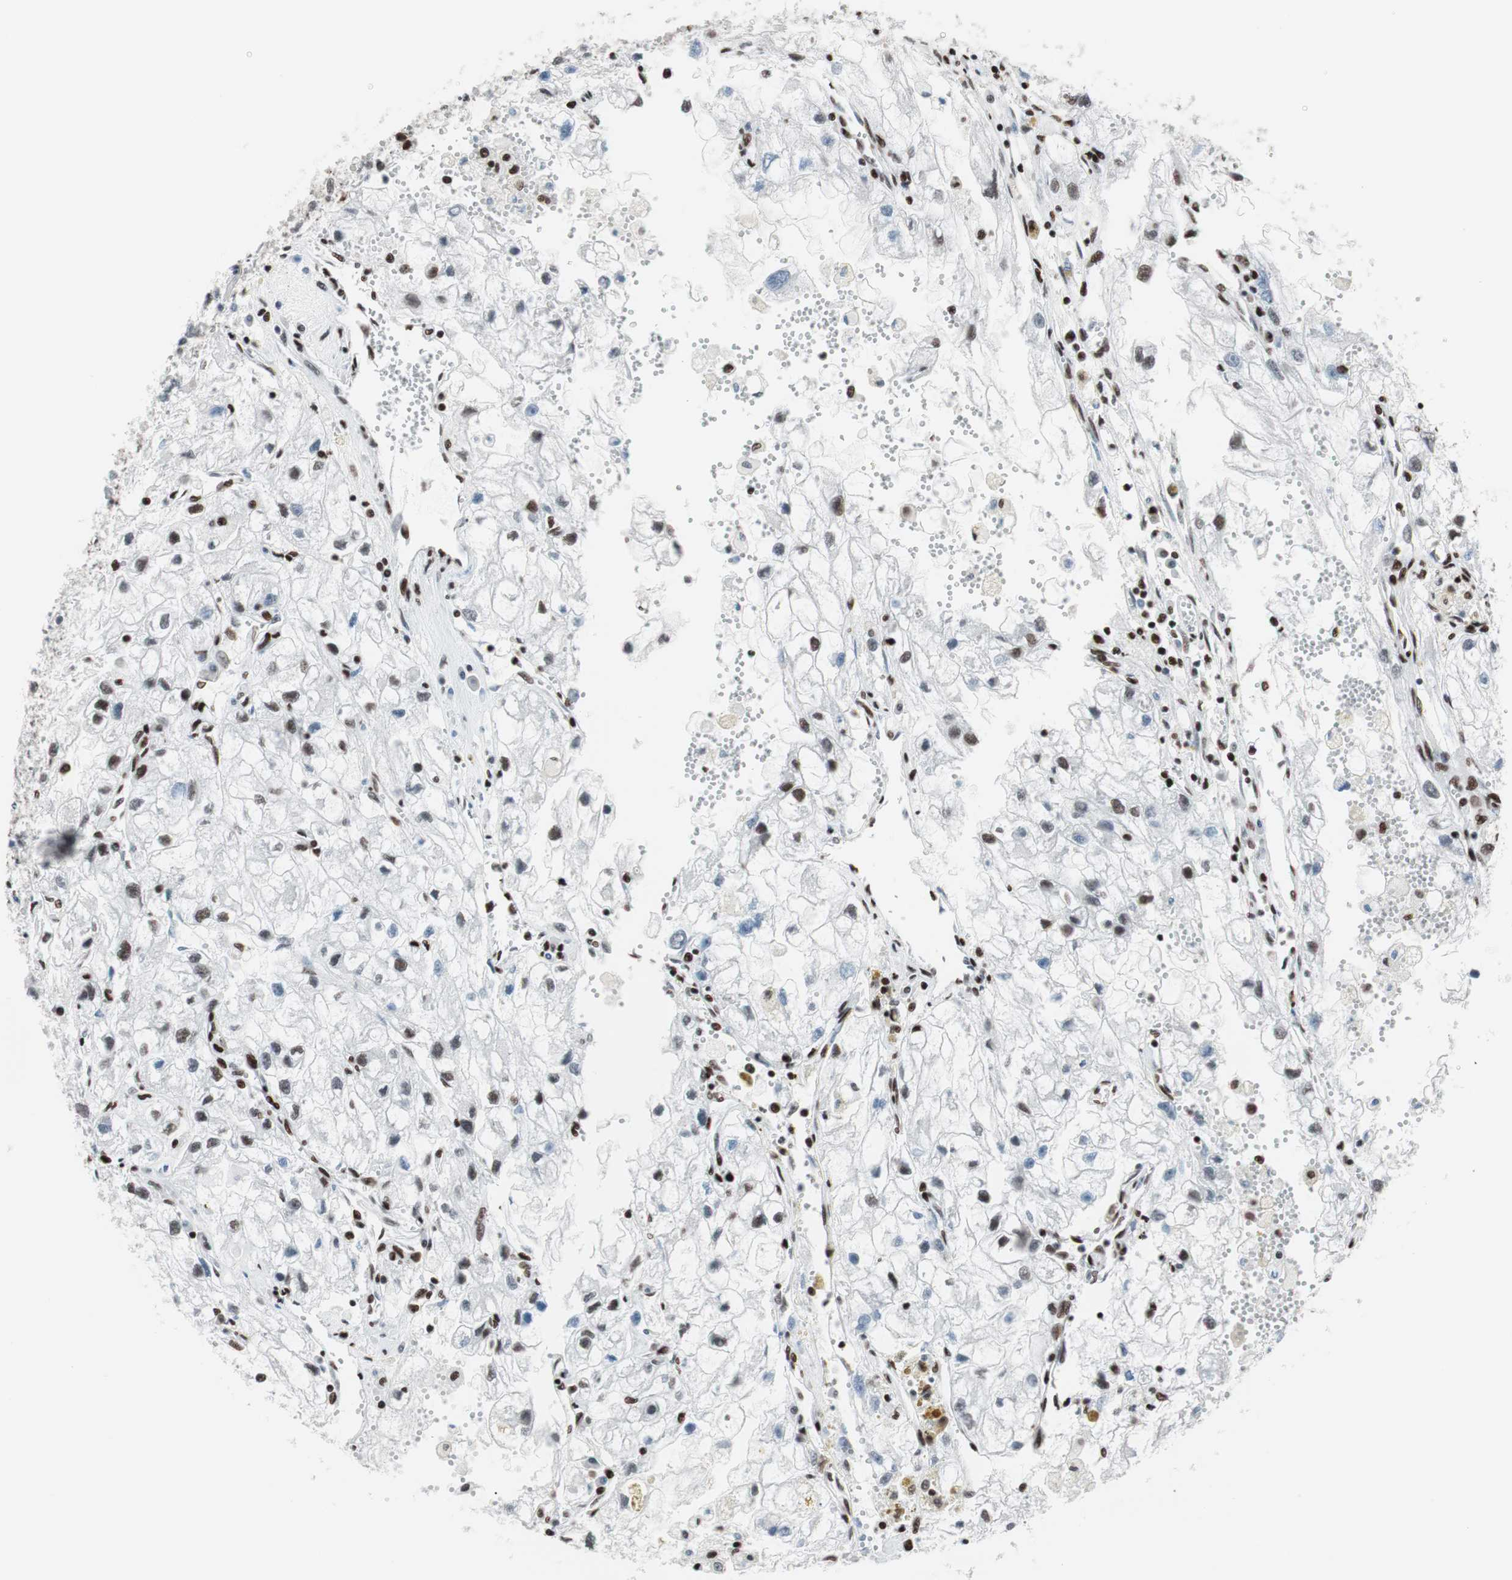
{"staining": {"intensity": "moderate", "quantity": "25%-75%", "location": "nuclear"}, "tissue": "renal cancer", "cell_type": "Tumor cells", "image_type": "cancer", "snomed": [{"axis": "morphology", "description": "Adenocarcinoma, NOS"}, {"axis": "topography", "description": "Kidney"}], "caption": "Protein analysis of adenocarcinoma (renal) tissue displays moderate nuclear expression in approximately 25%-75% of tumor cells.", "gene": "ARID1A", "patient": {"sex": "female", "age": 70}}